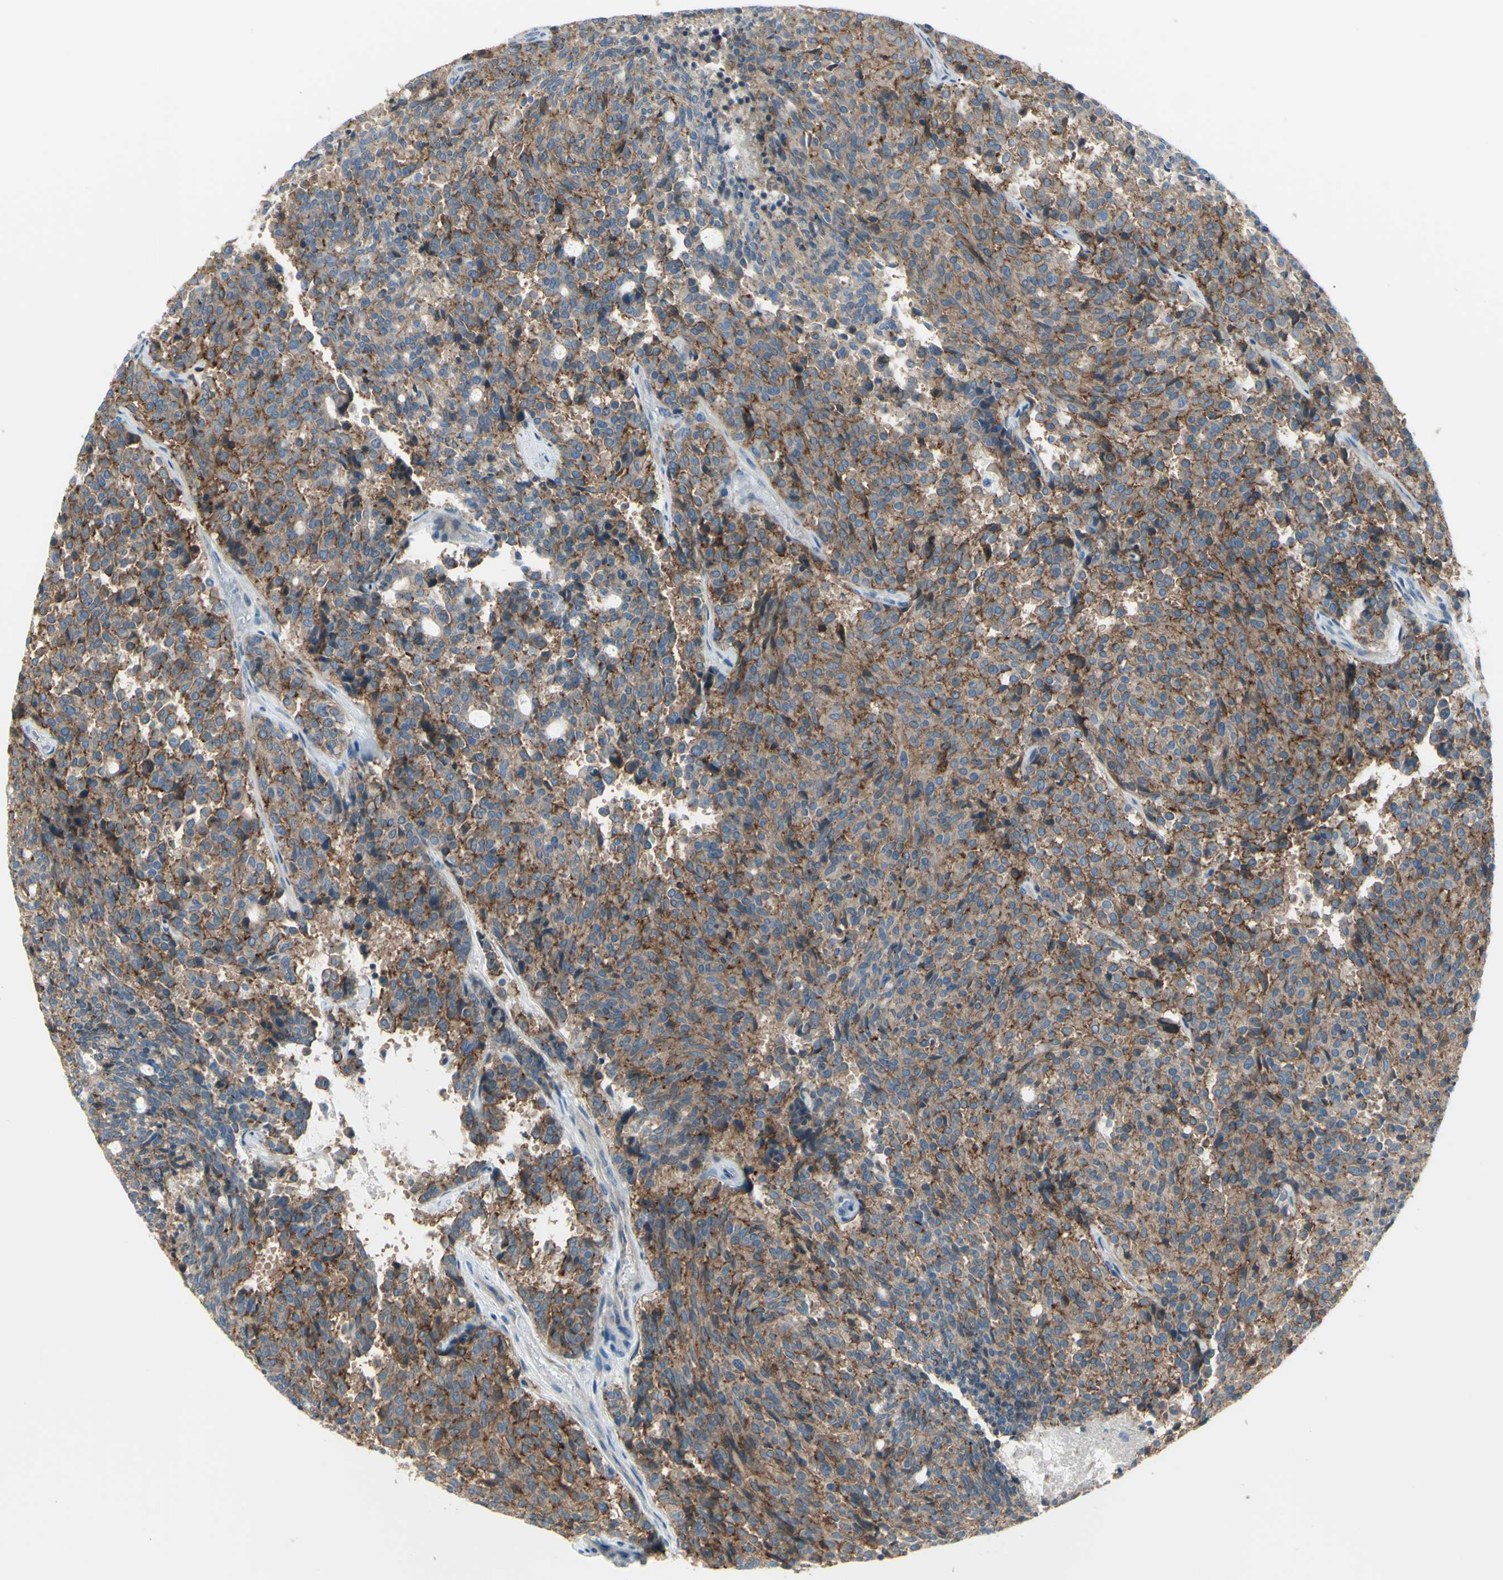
{"staining": {"intensity": "strong", "quantity": ">75%", "location": "cytoplasmic/membranous"}, "tissue": "carcinoid", "cell_type": "Tumor cells", "image_type": "cancer", "snomed": [{"axis": "morphology", "description": "Carcinoid, malignant, NOS"}, {"axis": "topography", "description": "Pancreas"}], "caption": "This image displays IHC staining of human malignant carcinoid, with high strong cytoplasmic/membranous staining in about >75% of tumor cells.", "gene": "LRRK1", "patient": {"sex": "female", "age": 54}}